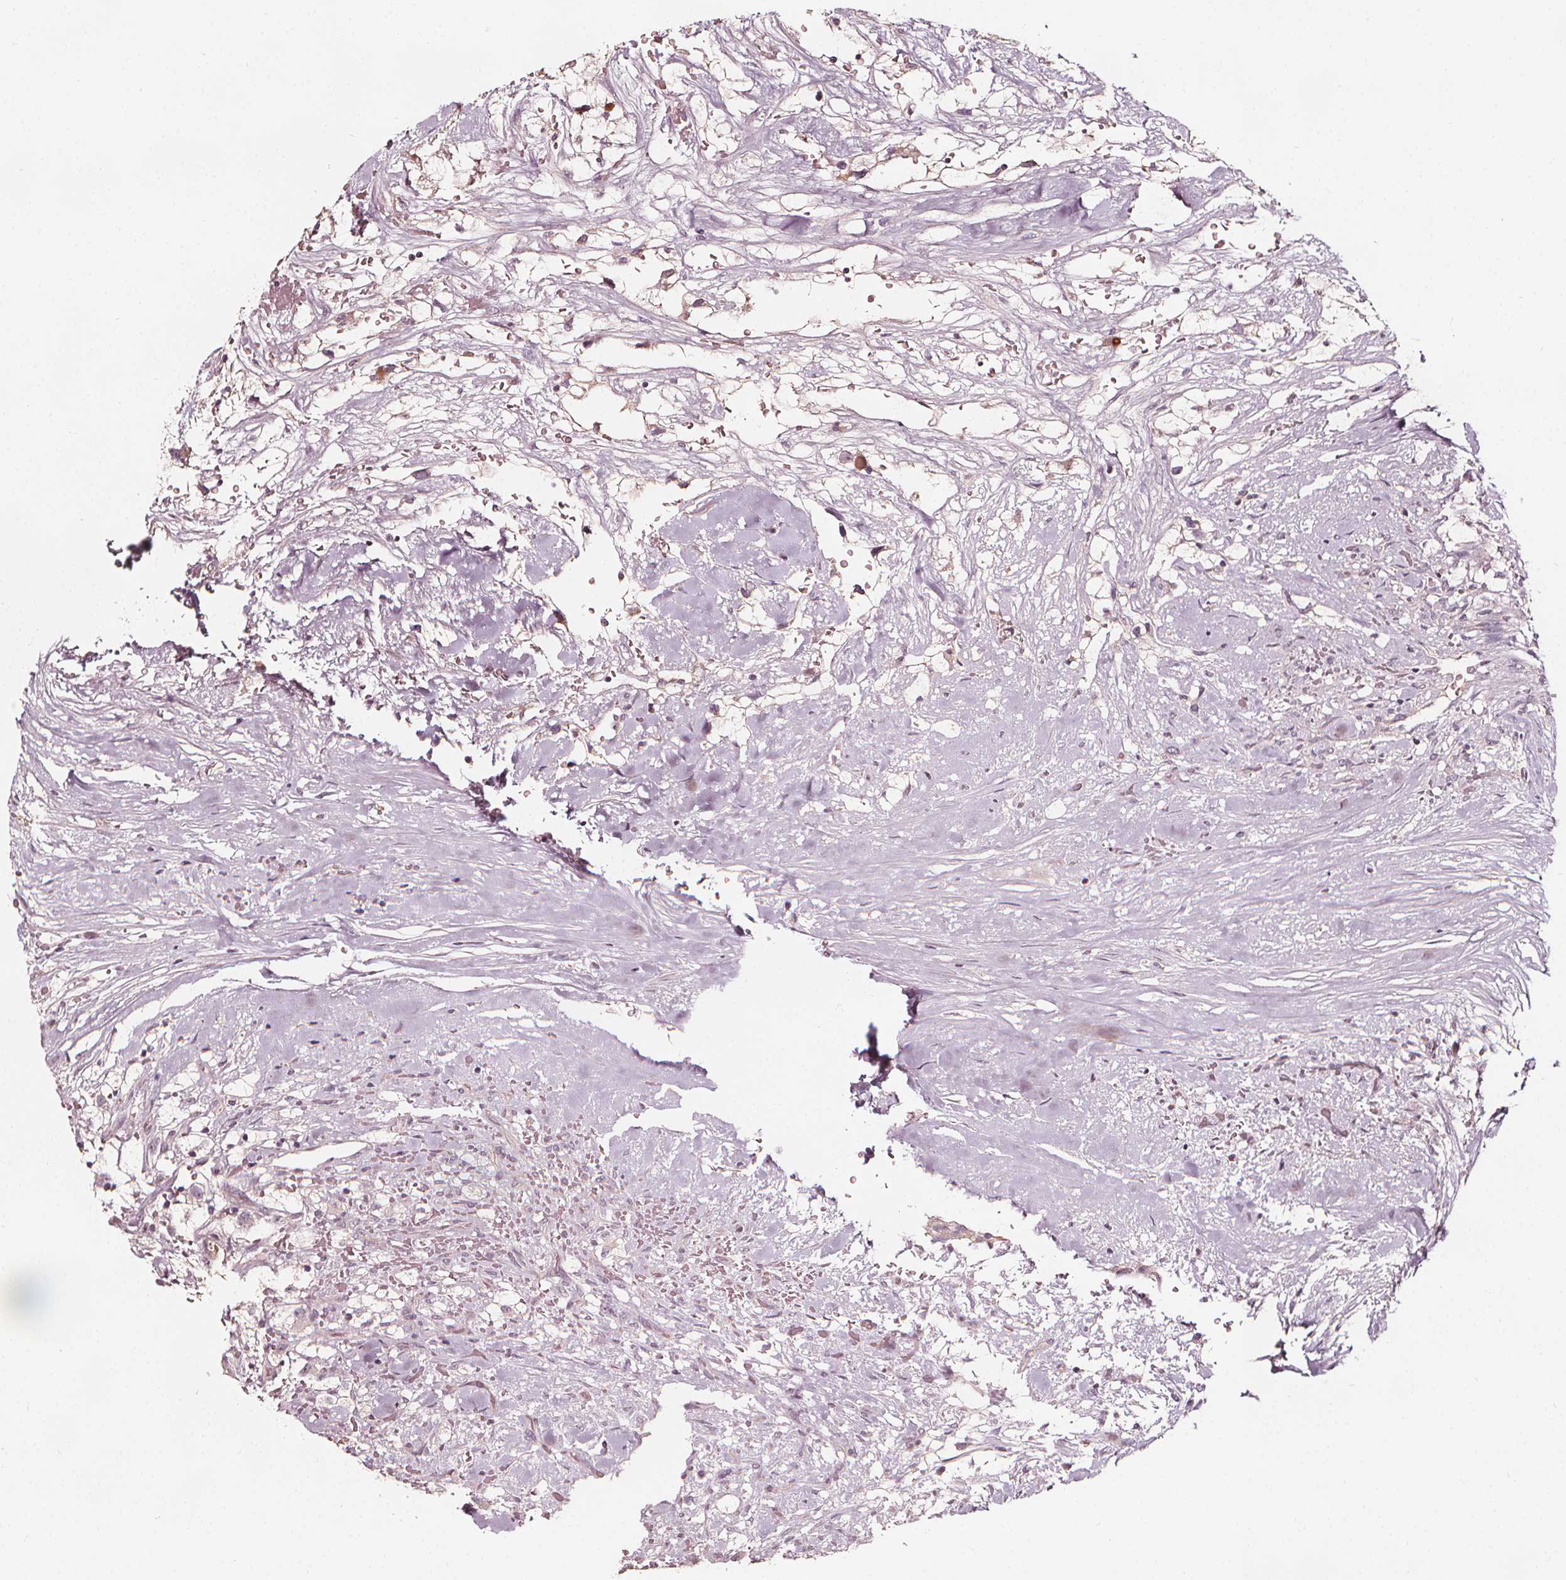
{"staining": {"intensity": "negative", "quantity": "none", "location": "none"}, "tissue": "renal cancer", "cell_type": "Tumor cells", "image_type": "cancer", "snomed": [{"axis": "morphology", "description": "Adenocarcinoma, NOS"}, {"axis": "topography", "description": "Kidney"}], "caption": "A histopathology image of human renal cancer is negative for staining in tumor cells.", "gene": "NPC1L1", "patient": {"sex": "male", "age": 59}}